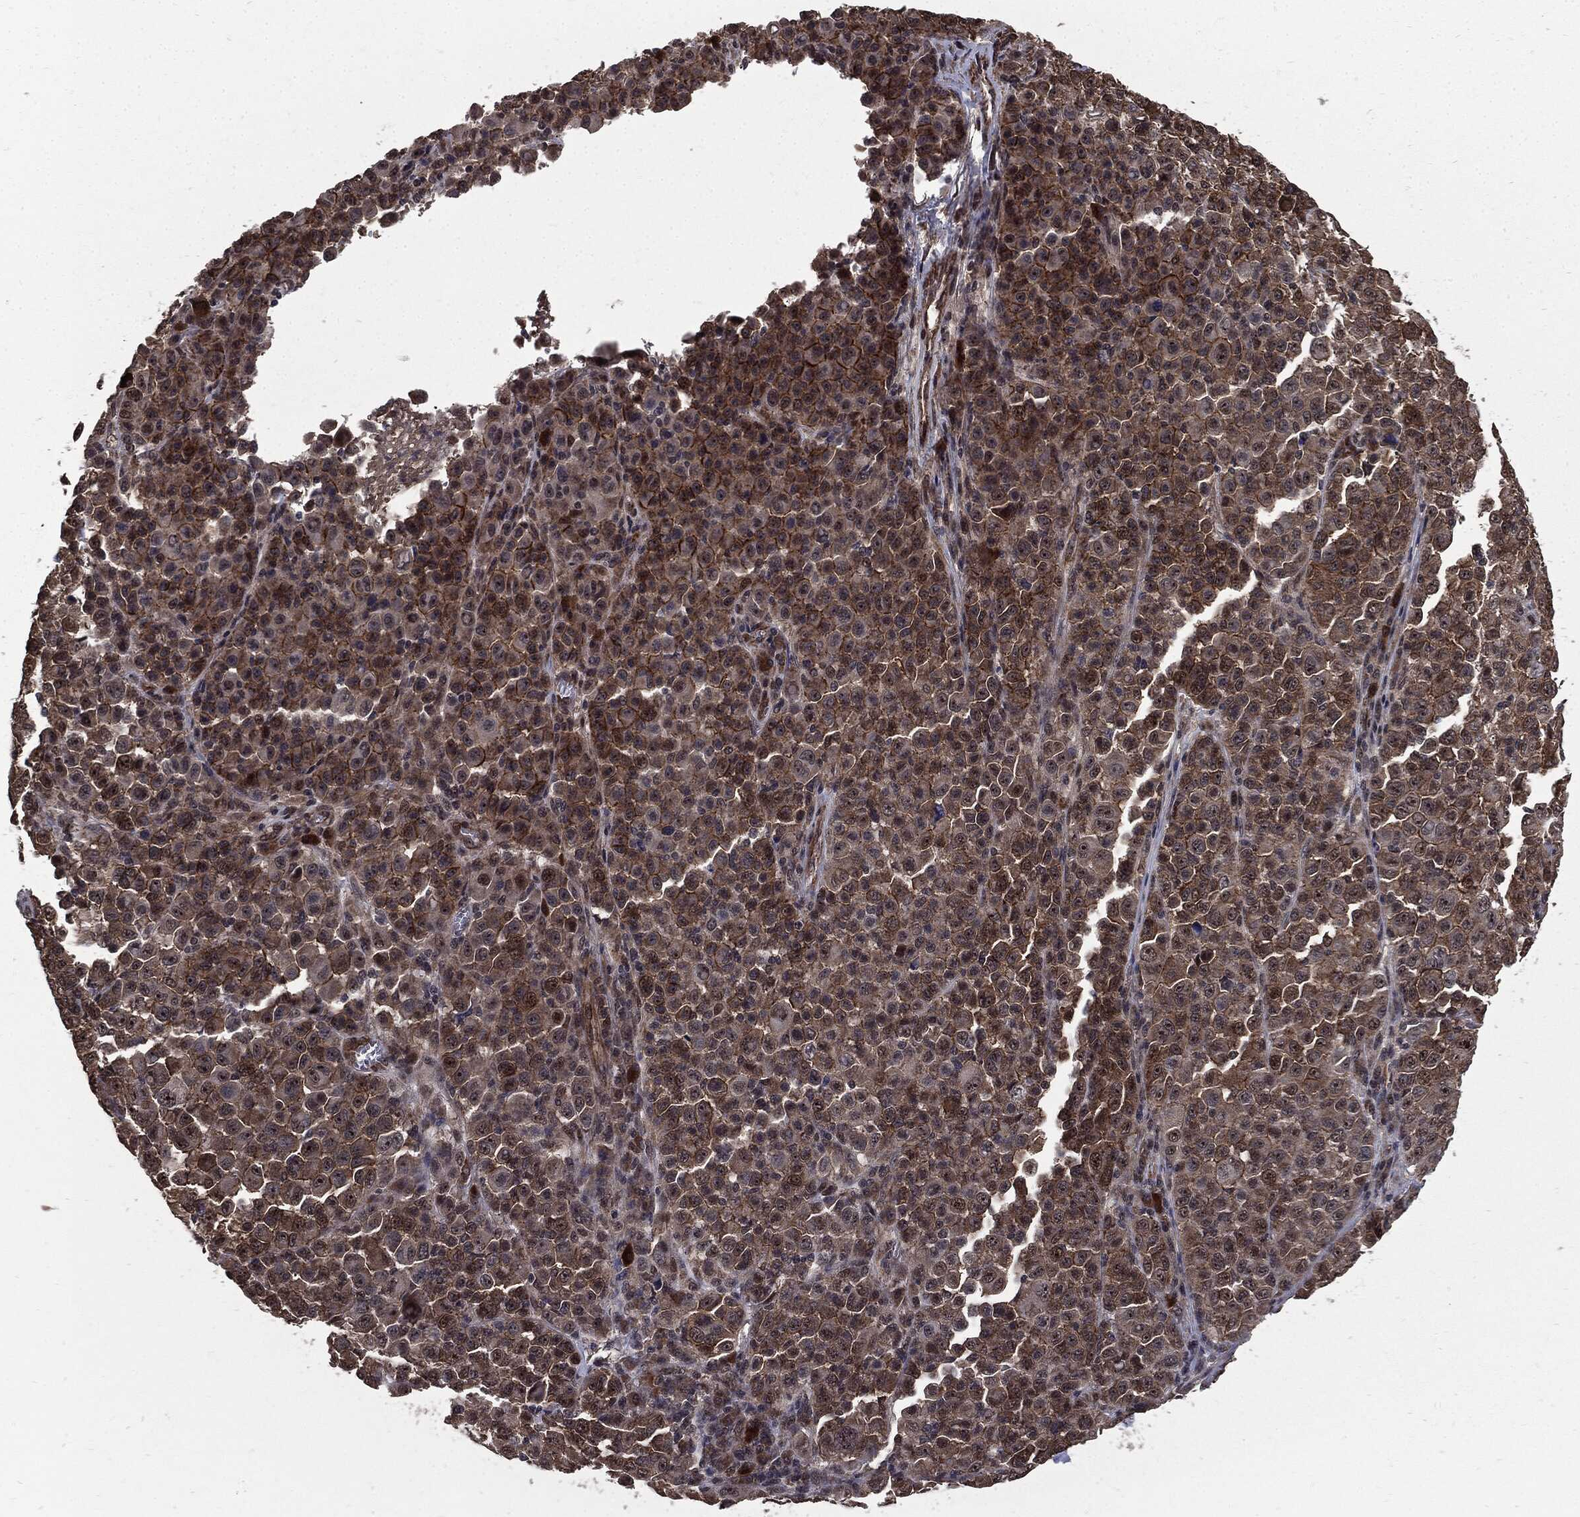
{"staining": {"intensity": "moderate", "quantity": "25%-75%", "location": "cytoplasmic/membranous"}, "tissue": "melanoma", "cell_type": "Tumor cells", "image_type": "cancer", "snomed": [{"axis": "morphology", "description": "Malignant melanoma, NOS"}, {"axis": "topography", "description": "Skin"}], "caption": "Tumor cells show medium levels of moderate cytoplasmic/membranous expression in approximately 25%-75% of cells in melanoma.", "gene": "PTPA", "patient": {"sex": "female", "age": 57}}